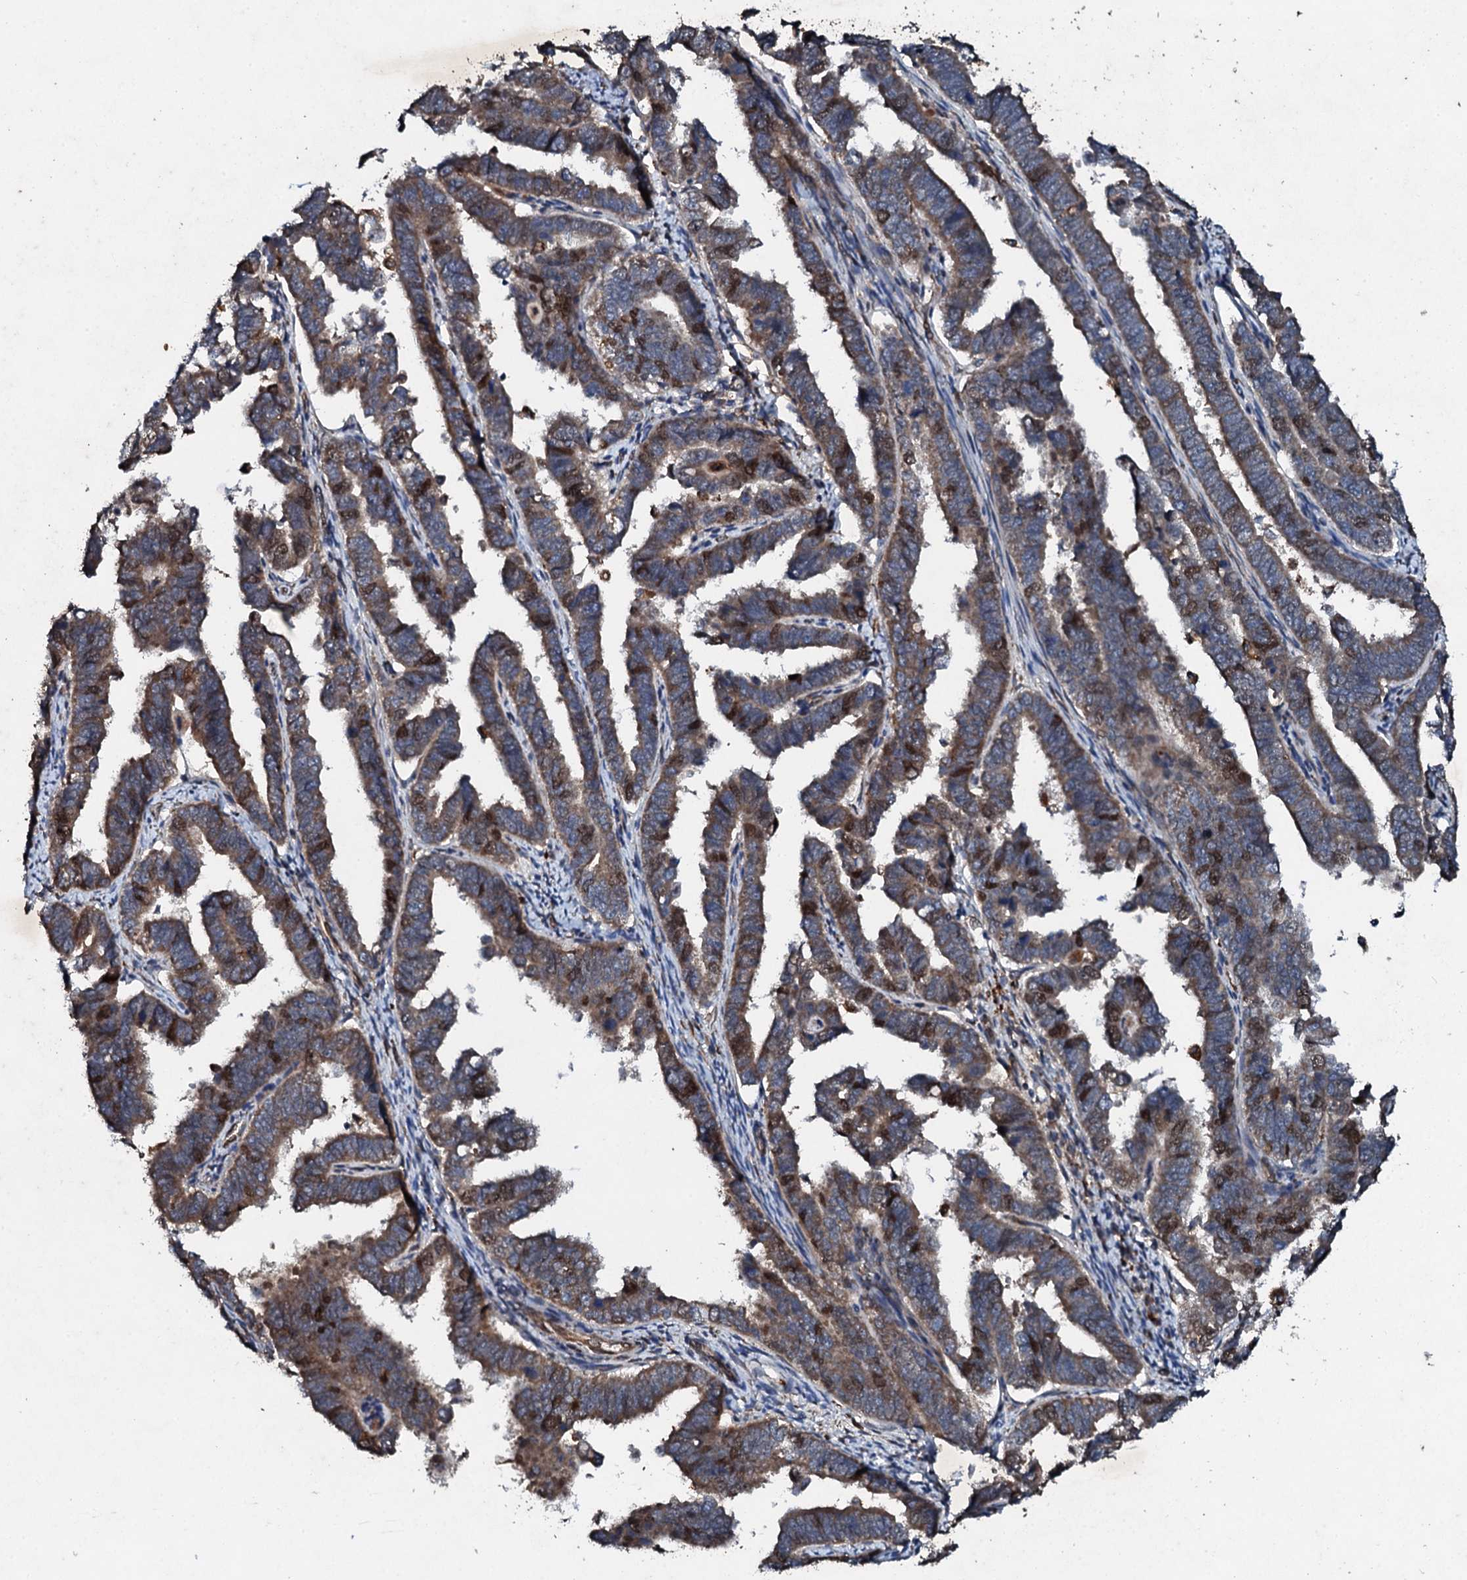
{"staining": {"intensity": "moderate", "quantity": ">75%", "location": "cytoplasmic/membranous,nuclear"}, "tissue": "endometrial cancer", "cell_type": "Tumor cells", "image_type": "cancer", "snomed": [{"axis": "morphology", "description": "Adenocarcinoma, NOS"}, {"axis": "topography", "description": "Endometrium"}], "caption": "Adenocarcinoma (endometrial) was stained to show a protein in brown. There is medium levels of moderate cytoplasmic/membranous and nuclear positivity in approximately >75% of tumor cells.", "gene": "ADAMTS10", "patient": {"sex": "female", "age": 75}}